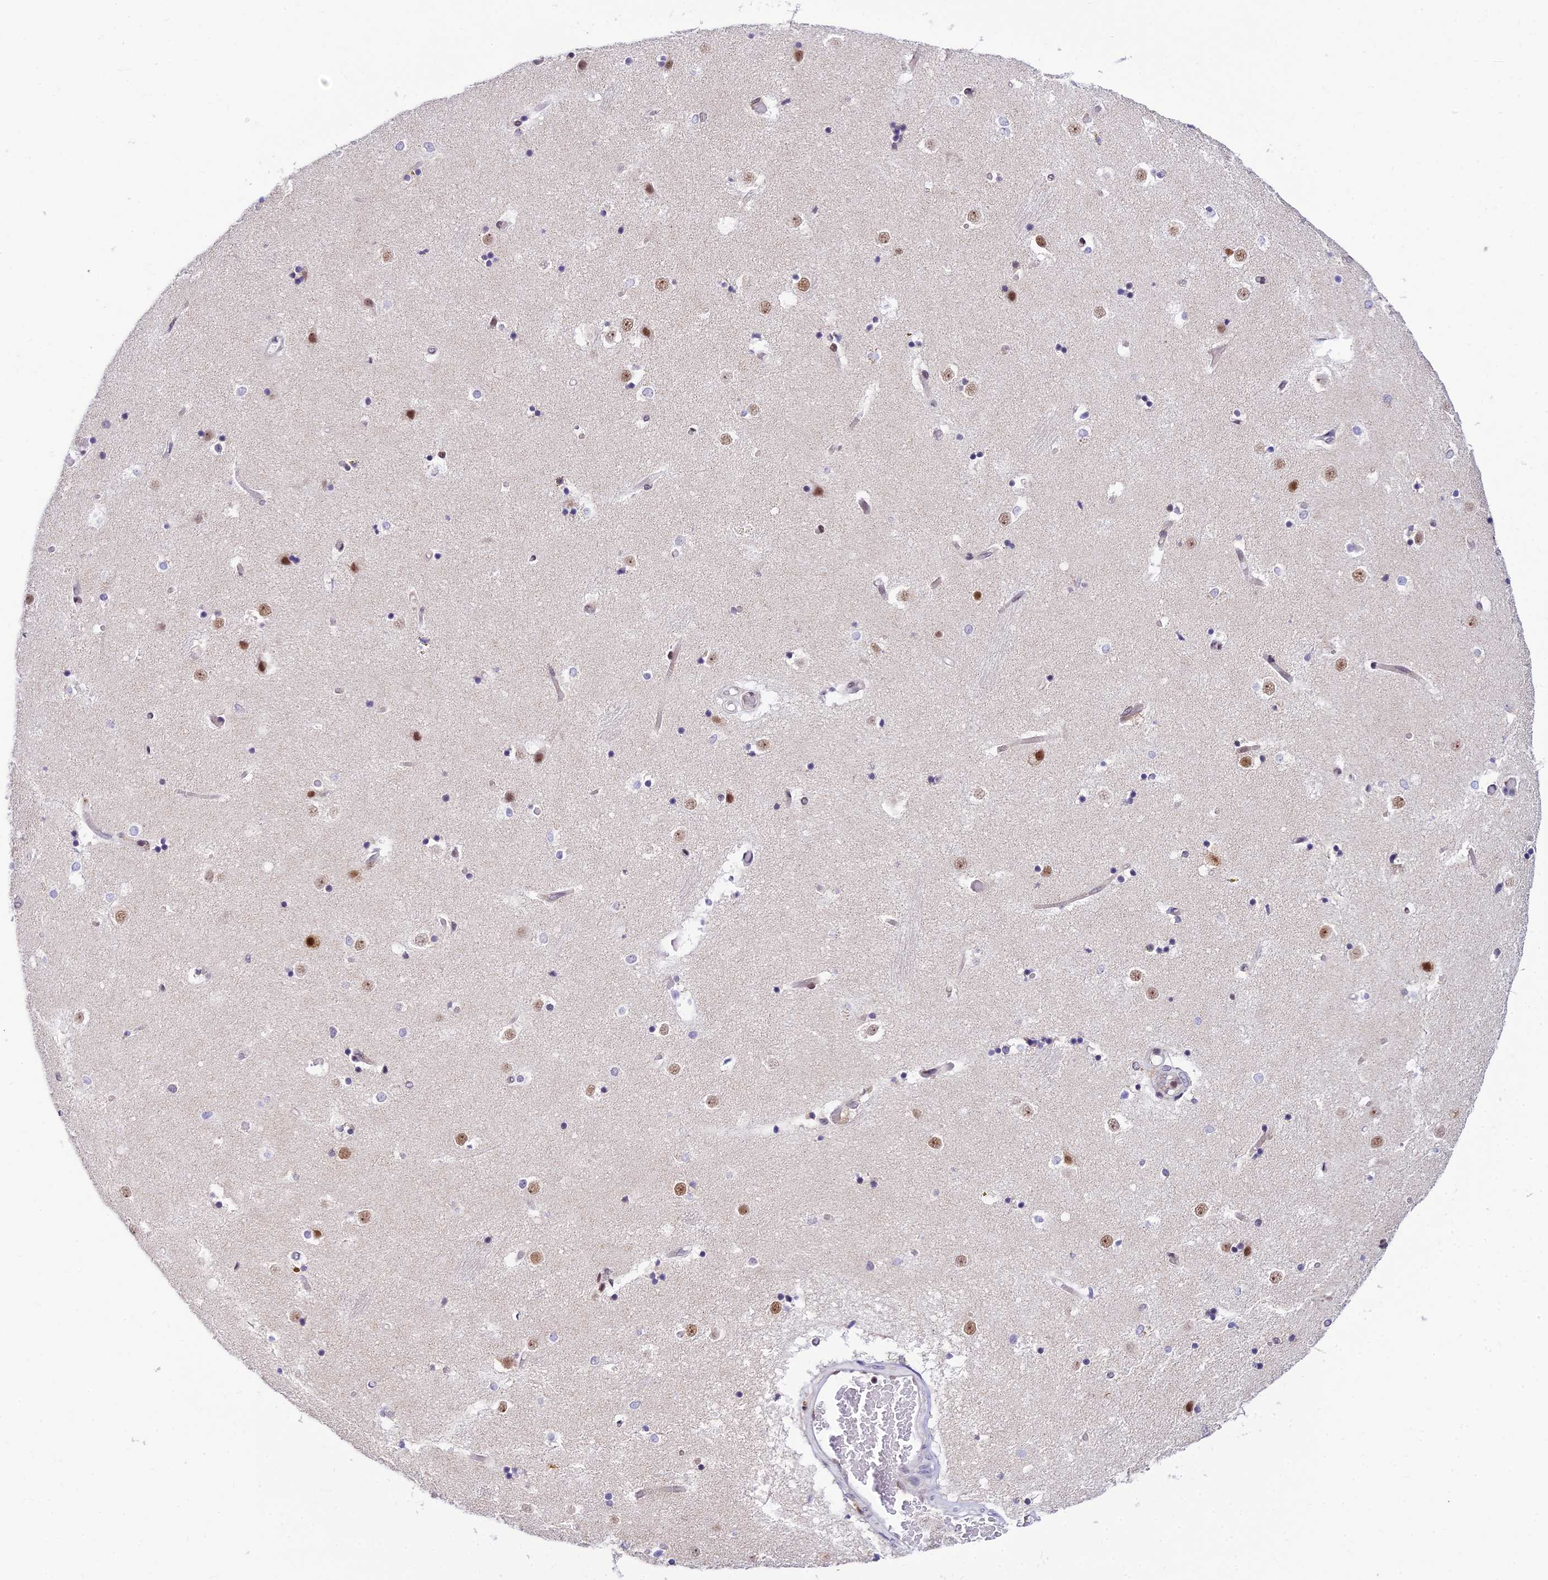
{"staining": {"intensity": "negative", "quantity": "none", "location": "none"}, "tissue": "caudate", "cell_type": "Glial cells", "image_type": "normal", "snomed": [{"axis": "morphology", "description": "Normal tissue, NOS"}, {"axis": "topography", "description": "Lateral ventricle wall"}], "caption": "Immunohistochemistry (IHC) of normal human caudate demonstrates no expression in glial cells. Brightfield microscopy of IHC stained with DAB (brown) and hematoxylin (blue), captured at high magnification.", "gene": "USP22", "patient": {"sex": "female", "age": 52}}